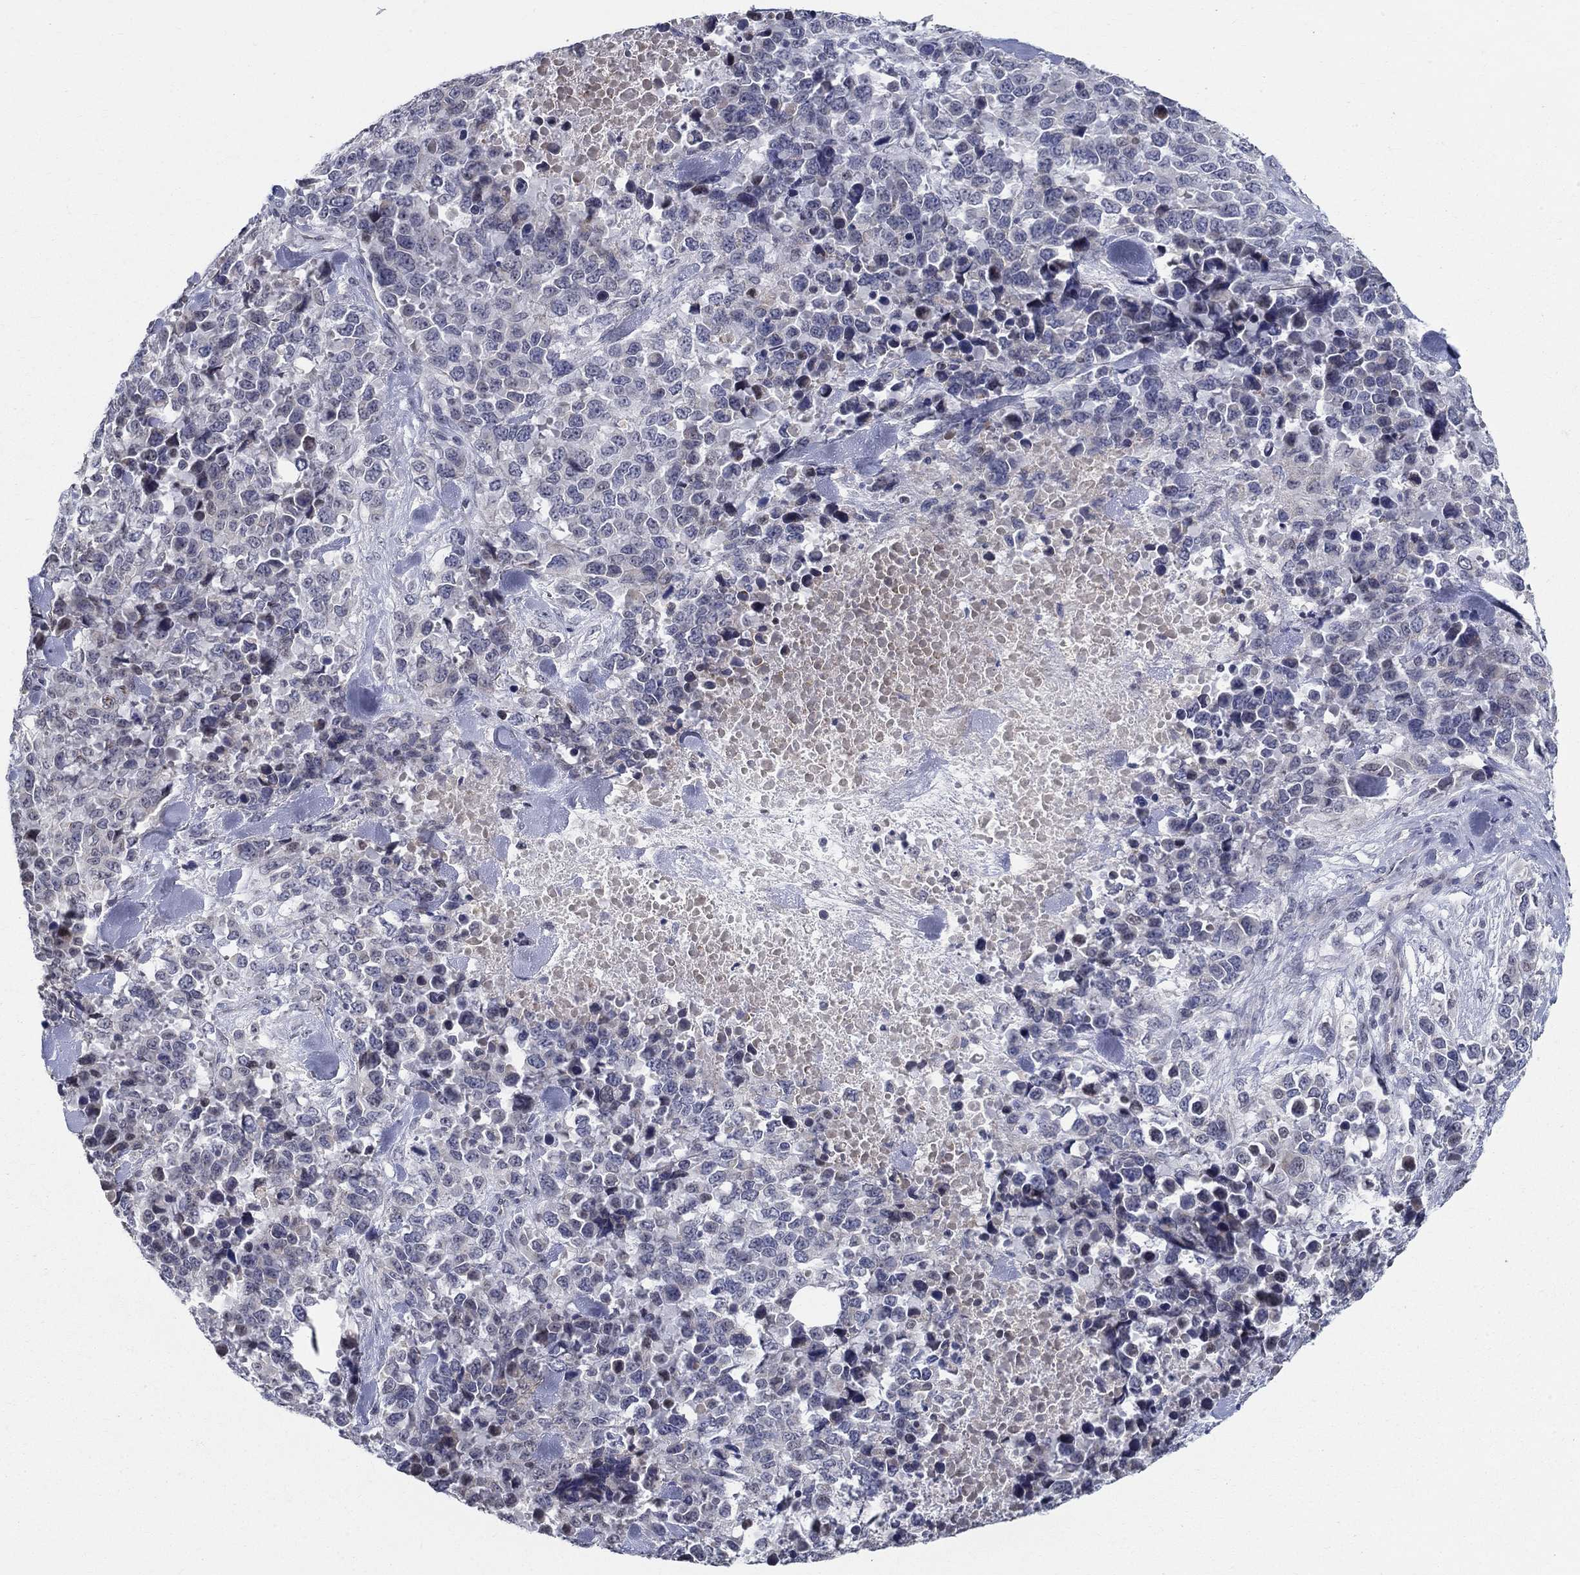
{"staining": {"intensity": "negative", "quantity": "none", "location": "none"}, "tissue": "melanoma", "cell_type": "Tumor cells", "image_type": "cancer", "snomed": [{"axis": "morphology", "description": "Malignant melanoma, Metastatic site"}, {"axis": "topography", "description": "Skin"}], "caption": "This is an IHC image of human melanoma. There is no expression in tumor cells.", "gene": "C16orf46", "patient": {"sex": "male", "age": 84}}